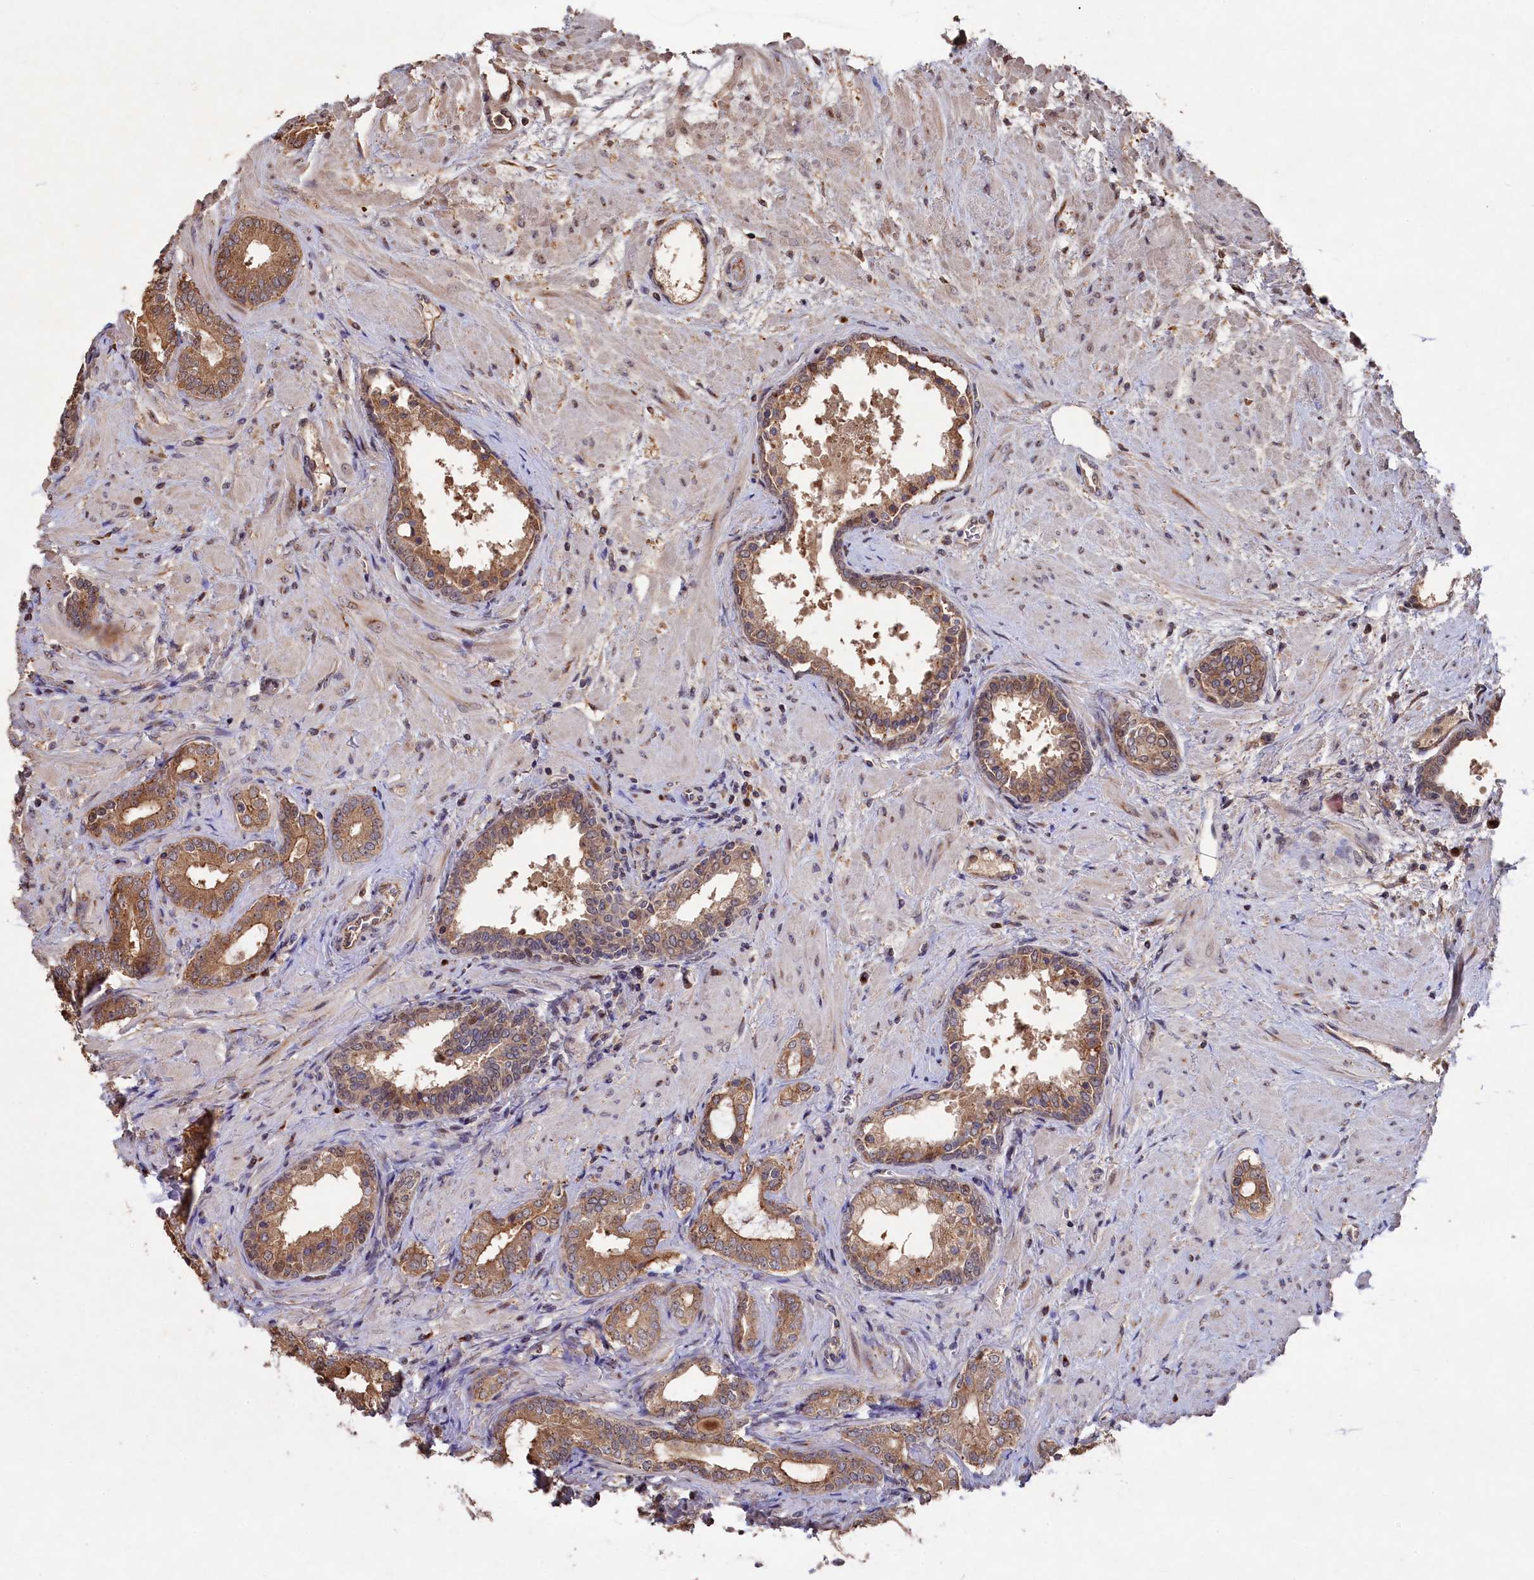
{"staining": {"intensity": "moderate", "quantity": ">75%", "location": "cytoplasmic/membranous"}, "tissue": "prostate cancer", "cell_type": "Tumor cells", "image_type": "cancer", "snomed": [{"axis": "morphology", "description": "Adenocarcinoma, High grade"}, {"axis": "topography", "description": "Prostate"}], "caption": "High-magnification brightfield microscopy of prostate high-grade adenocarcinoma stained with DAB (brown) and counterstained with hematoxylin (blue). tumor cells exhibit moderate cytoplasmic/membranous expression is seen in about>75% of cells. (DAB IHC, brown staining for protein, blue staining for nuclei).", "gene": "NAA60", "patient": {"sex": "male", "age": 64}}